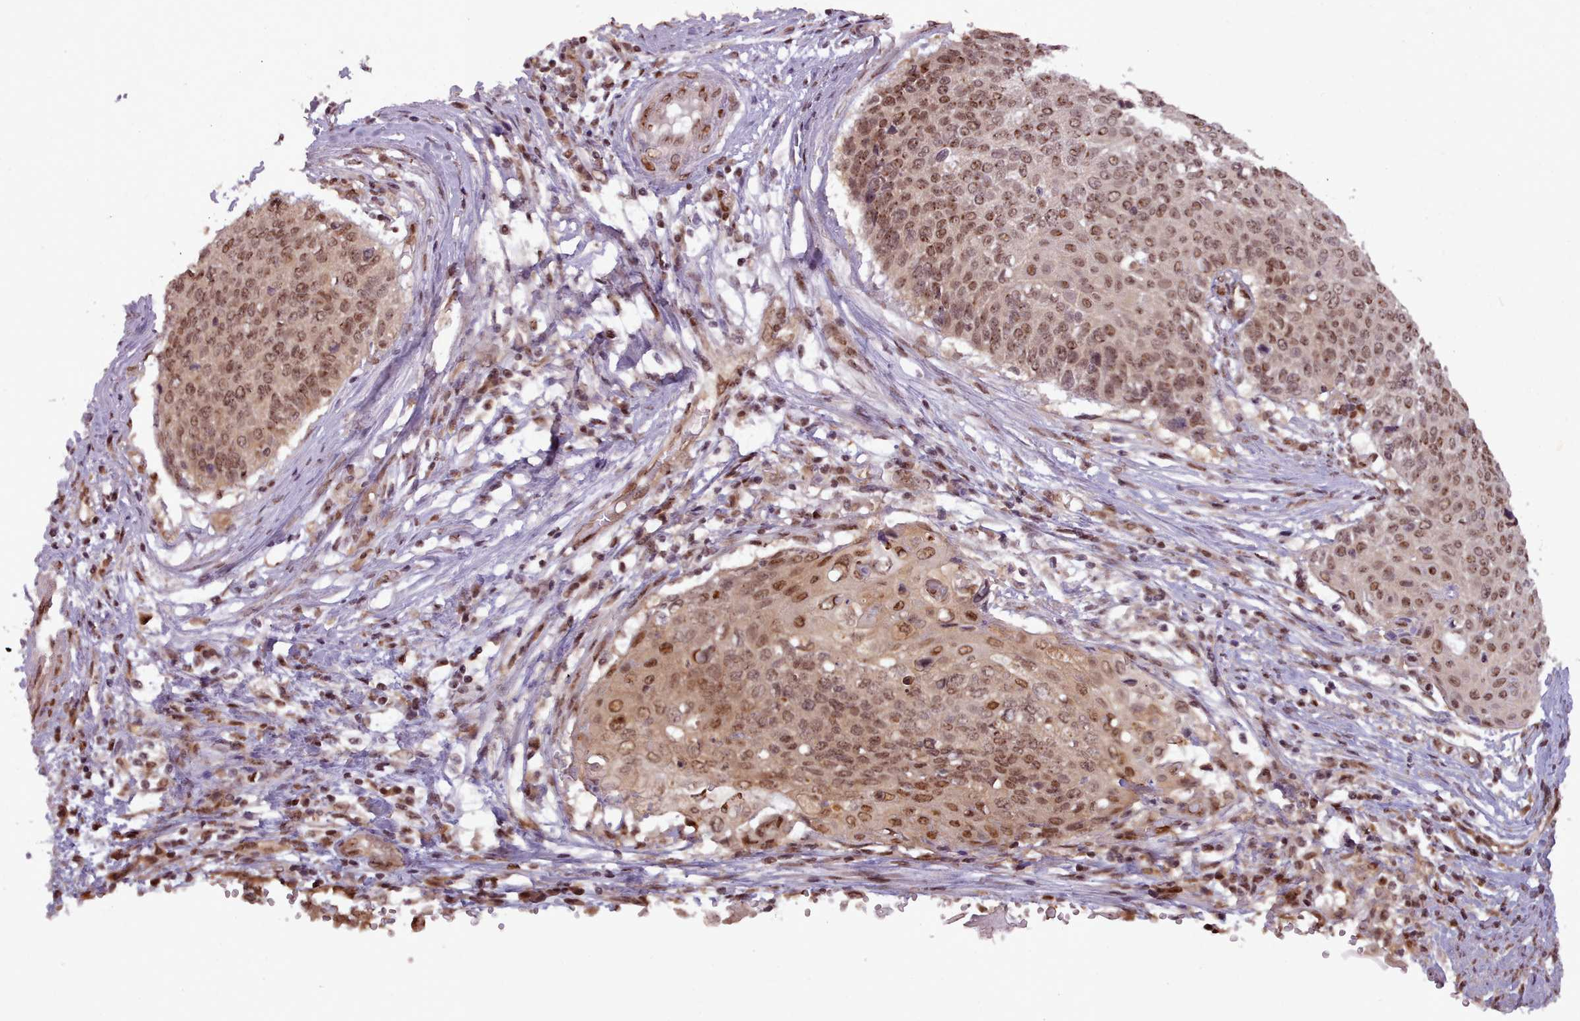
{"staining": {"intensity": "moderate", "quantity": ">75%", "location": "nuclear"}, "tissue": "cervical cancer", "cell_type": "Tumor cells", "image_type": "cancer", "snomed": [{"axis": "morphology", "description": "Squamous cell carcinoma, NOS"}, {"axis": "topography", "description": "Cervix"}], "caption": "A brown stain highlights moderate nuclear staining of a protein in human squamous cell carcinoma (cervical) tumor cells. The staining was performed using DAB to visualize the protein expression in brown, while the nuclei were stained in blue with hematoxylin (Magnification: 20x).", "gene": "RPS27A", "patient": {"sex": "female", "age": 39}}